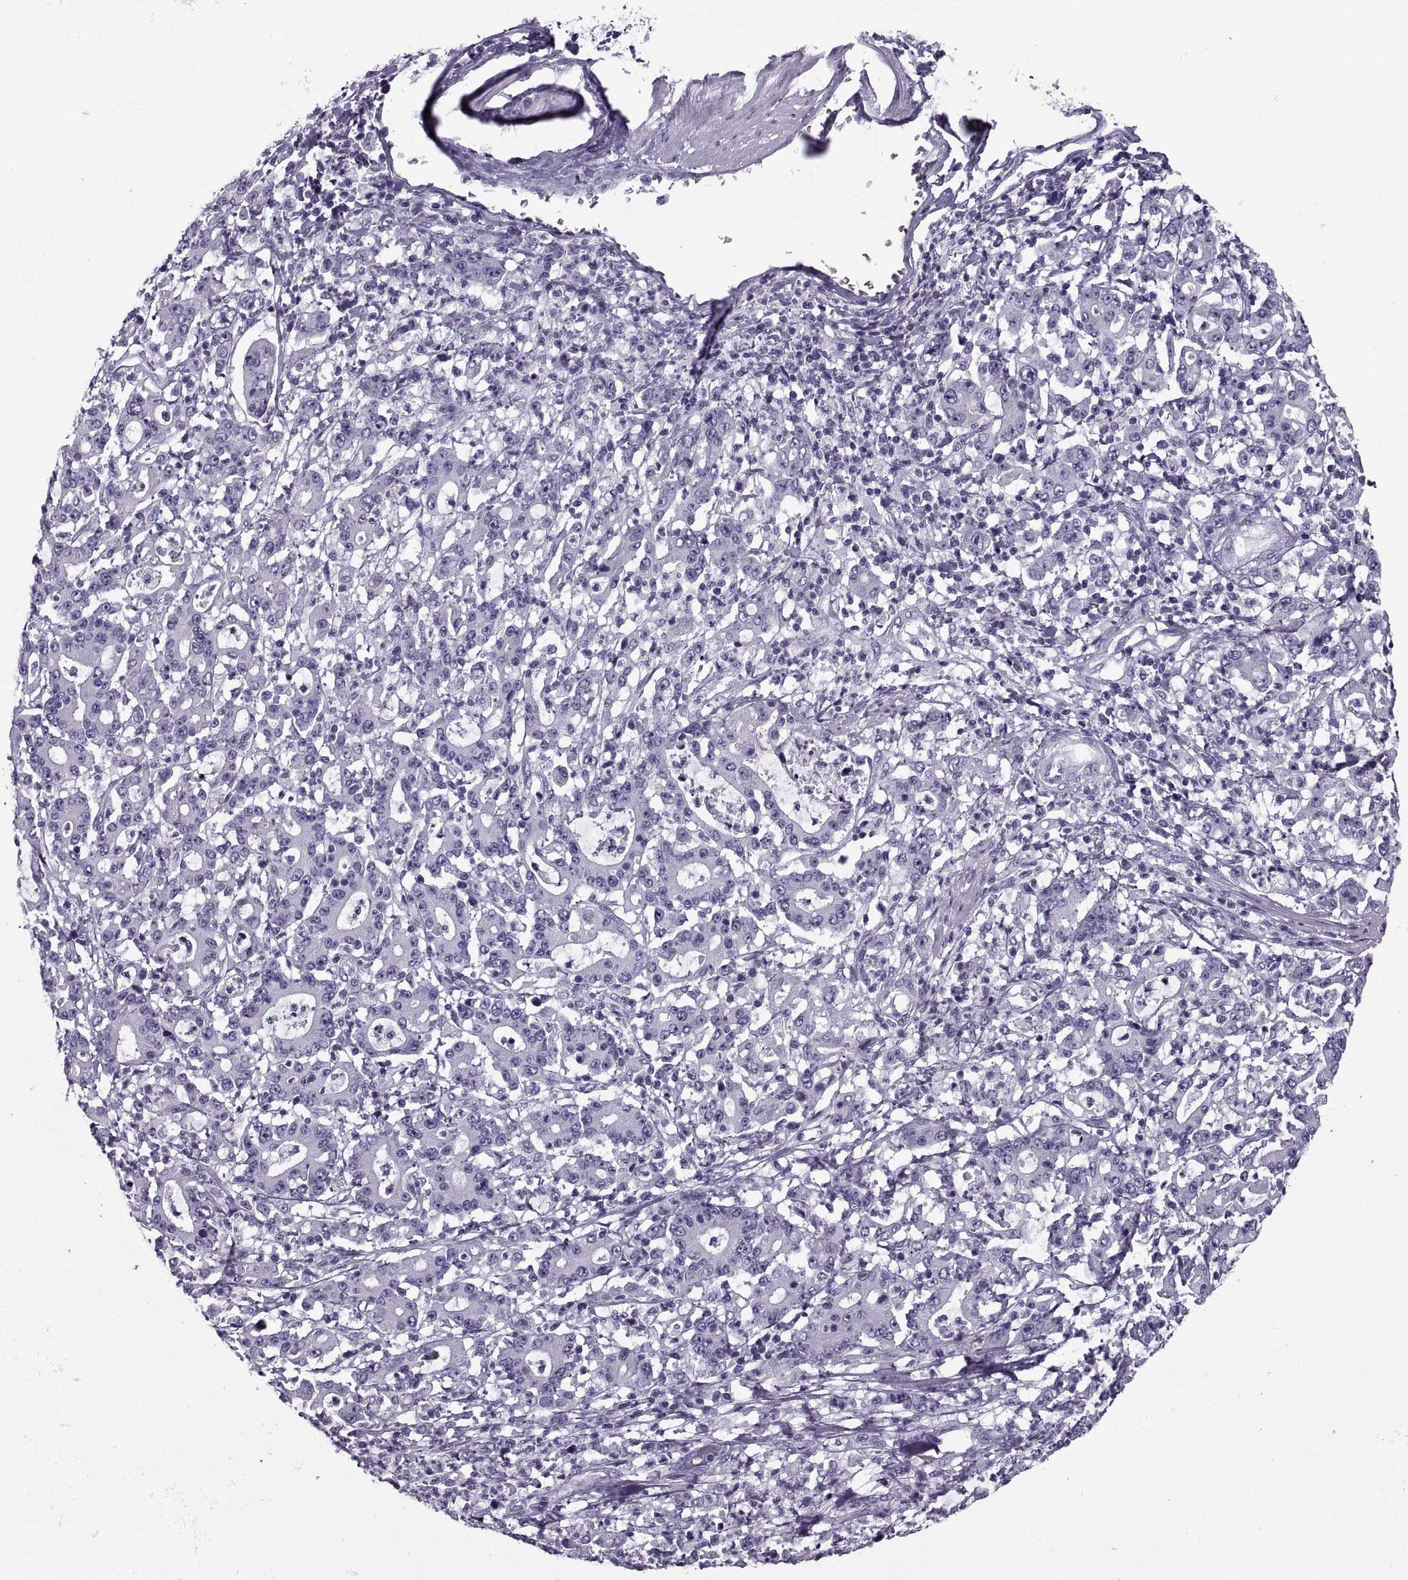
{"staining": {"intensity": "negative", "quantity": "none", "location": "none"}, "tissue": "stomach cancer", "cell_type": "Tumor cells", "image_type": "cancer", "snomed": [{"axis": "morphology", "description": "Adenocarcinoma, NOS"}, {"axis": "topography", "description": "Stomach, upper"}], "caption": "Stomach cancer (adenocarcinoma) was stained to show a protein in brown. There is no significant staining in tumor cells.", "gene": "RLBP1", "patient": {"sex": "male", "age": 68}}